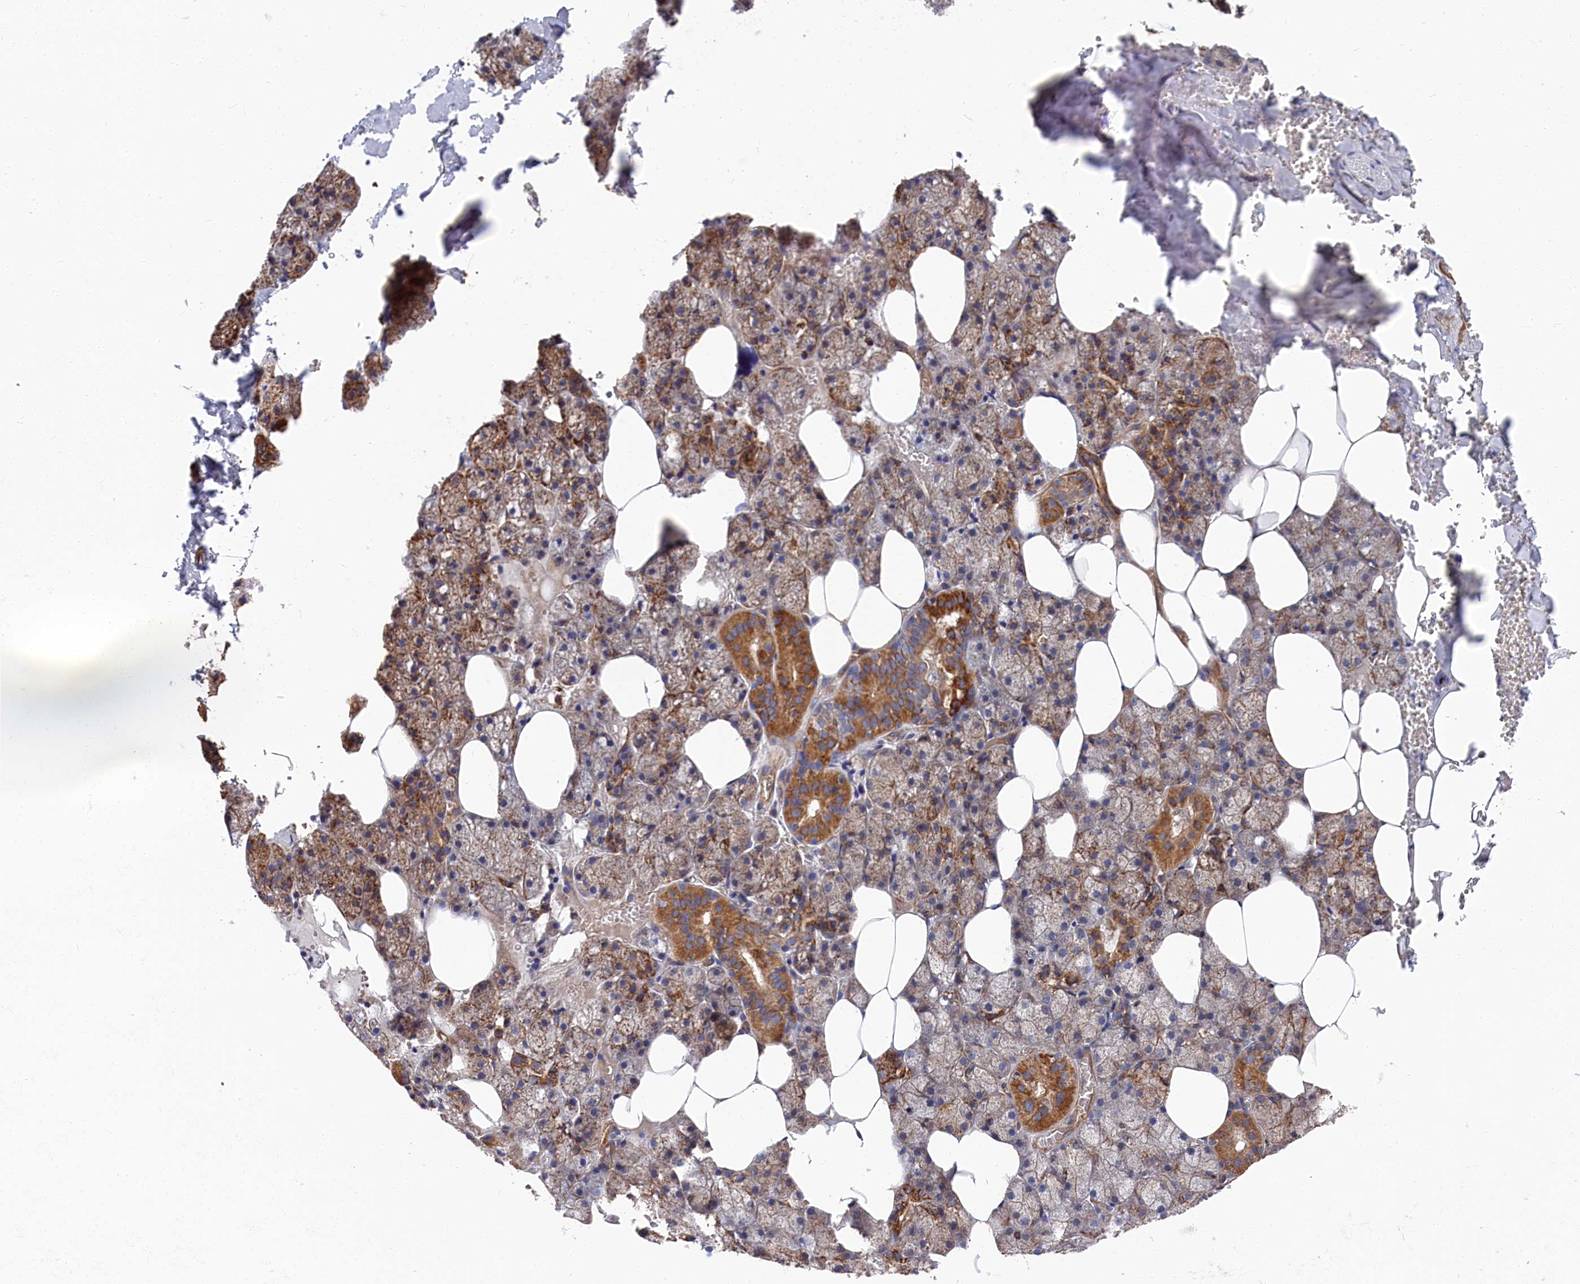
{"staining": {"intensity": "moderate", "quantity": ">75%", "location": "cytoplasmic/membranous"}, "tissue": "salivary gland", "cell_type": "Glandular cells", "image_type": "normal", "snomed": [{"axis": "morphology", "description": "Normal tissue, NOS"}, {"axis": "topography", "description": "Salivary gland"}], "caption": "Immunohistochemistry (IHC) image of unremarkable salivary gland stained for a protein (brown), which demonstrates medium levels of moderate cytoplasmic/membranous positivity in approximately >75% of glandular cells.", "gene": "LDHD", "patient": {"sex": "male", "age": 62}}